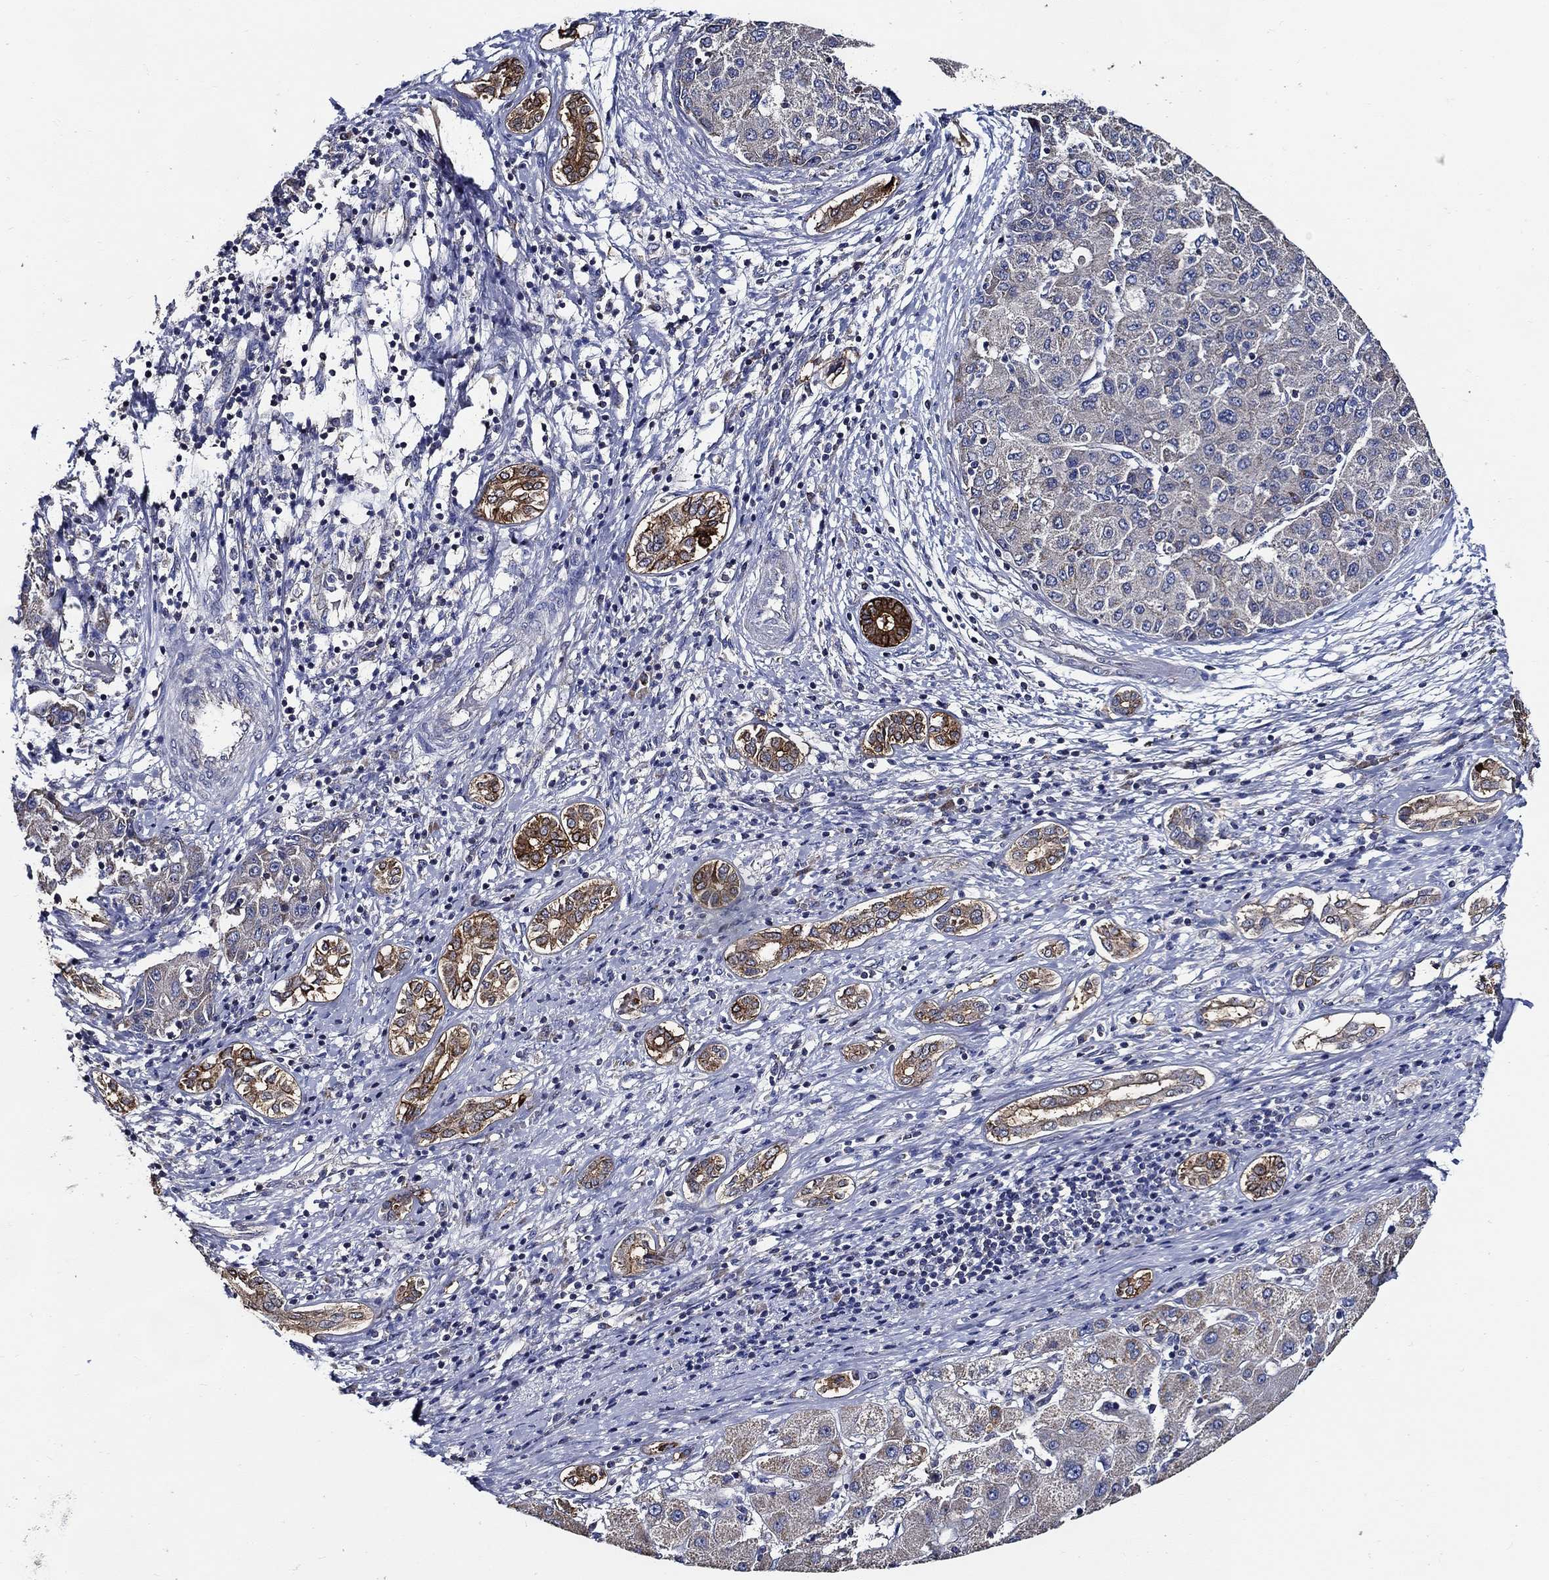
{"staining": {"intensity": "negative", "quantity": "none", "location": "none"}, "tissue": "liver cancer", "cell_type": "Tumor cells", "image_type": "cancer", "snomed": [{"axis": "morphology", "description": "Carcinoma, Hepatocellular, NOS"}, {"axis": "topography", "description": "Liver"}], "caption": "The immunohistochemistry (IHC) photomicrograph has no significant staining in tumor cells of liver cancer tissue.", "gene": "WDR53", "patient": {"sex": "male", "age": 65}}